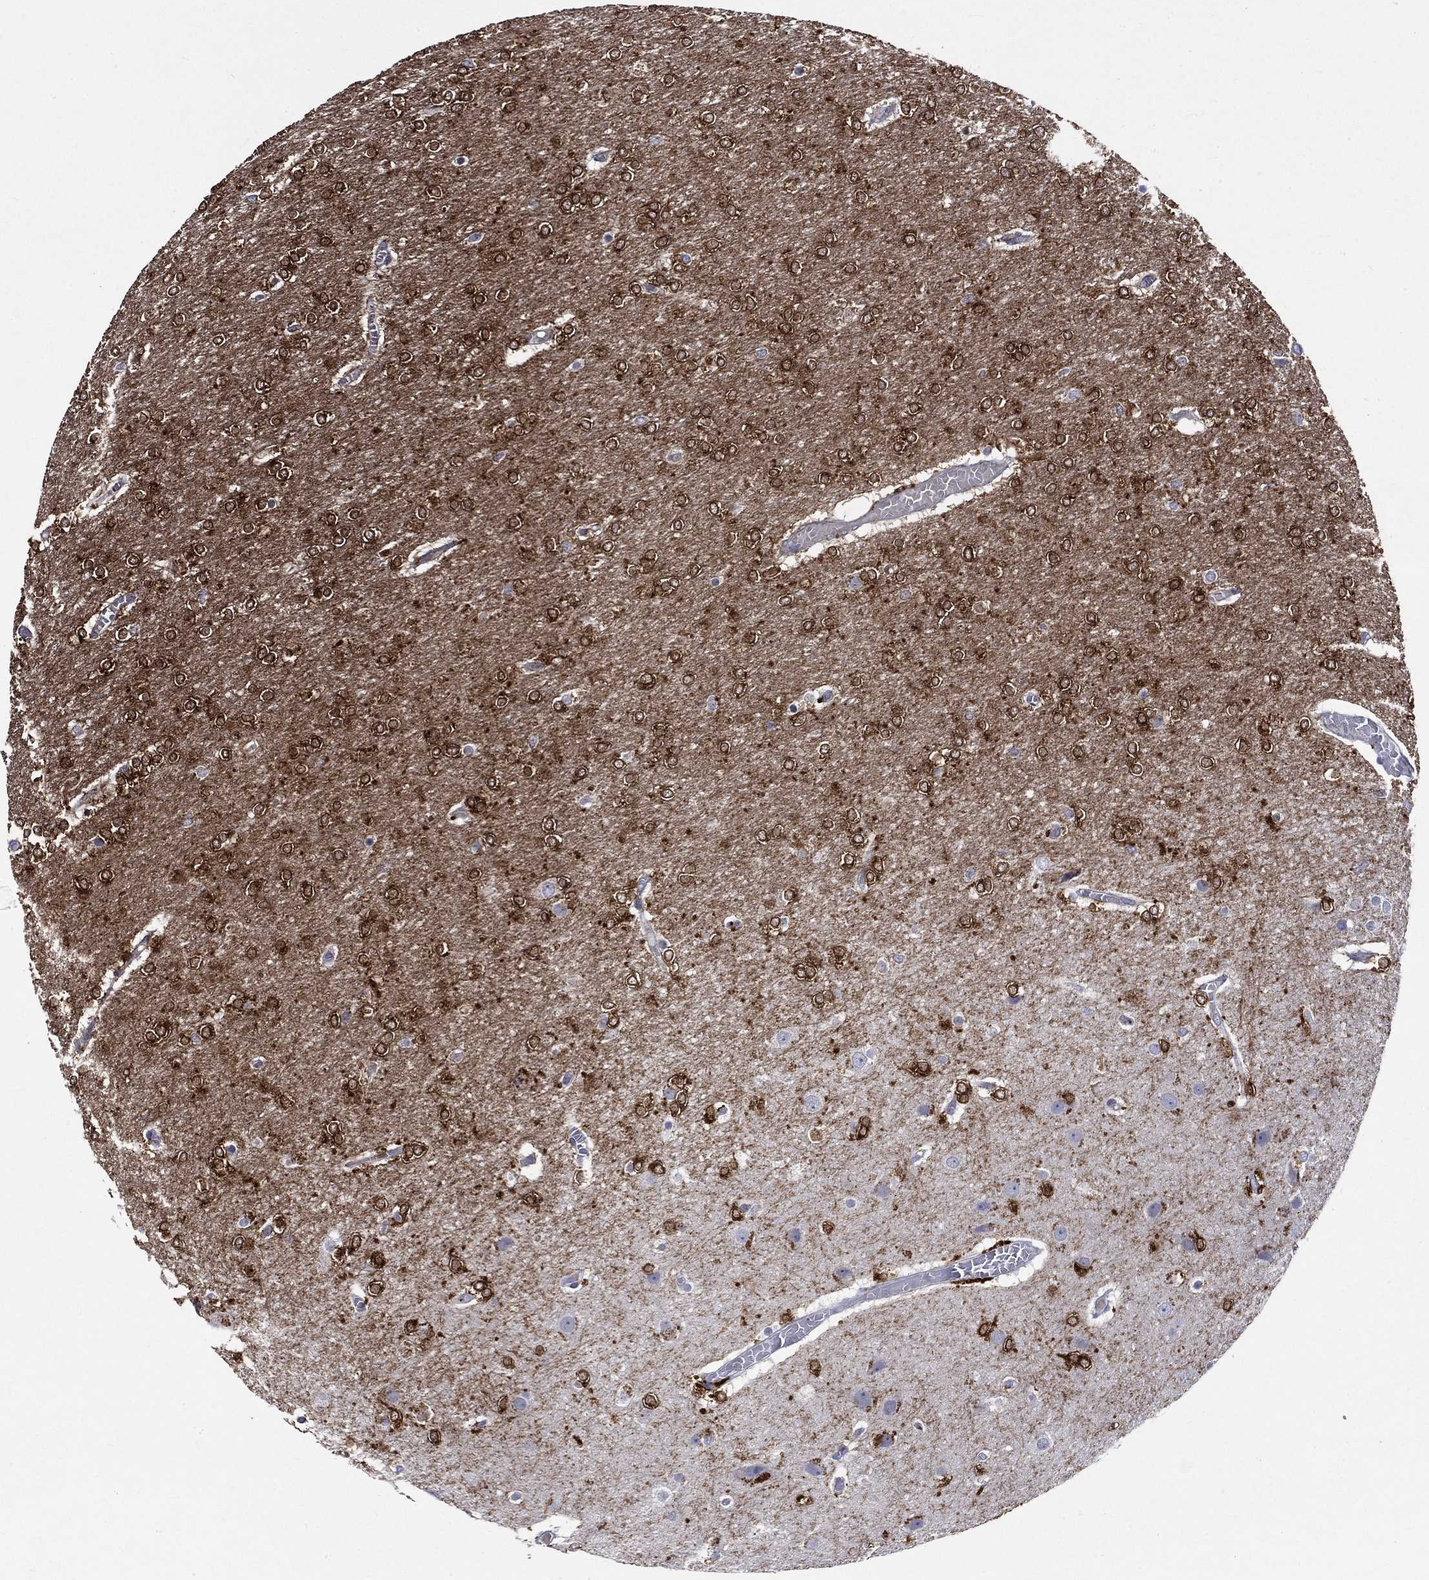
{"staining": {"intensity": "strong", "quantity": ">75%", "location": "cytoplasmic/membranous"}, "tissue": "glioma", "cell_type": "Tumor cells", "image_type": "cancer", "snomed": [{"axis": "morphology", "description": "Glioma, malignant, High grade"}, {"axis": "topography", "description": "Brain"}], "caption": "Tumor cells reveal strong cytoplasmic/membranous positivity in about >75% of cells in glioma.", "gene": "CRYAB", "patient": {"sex": "female", "age": 61}}